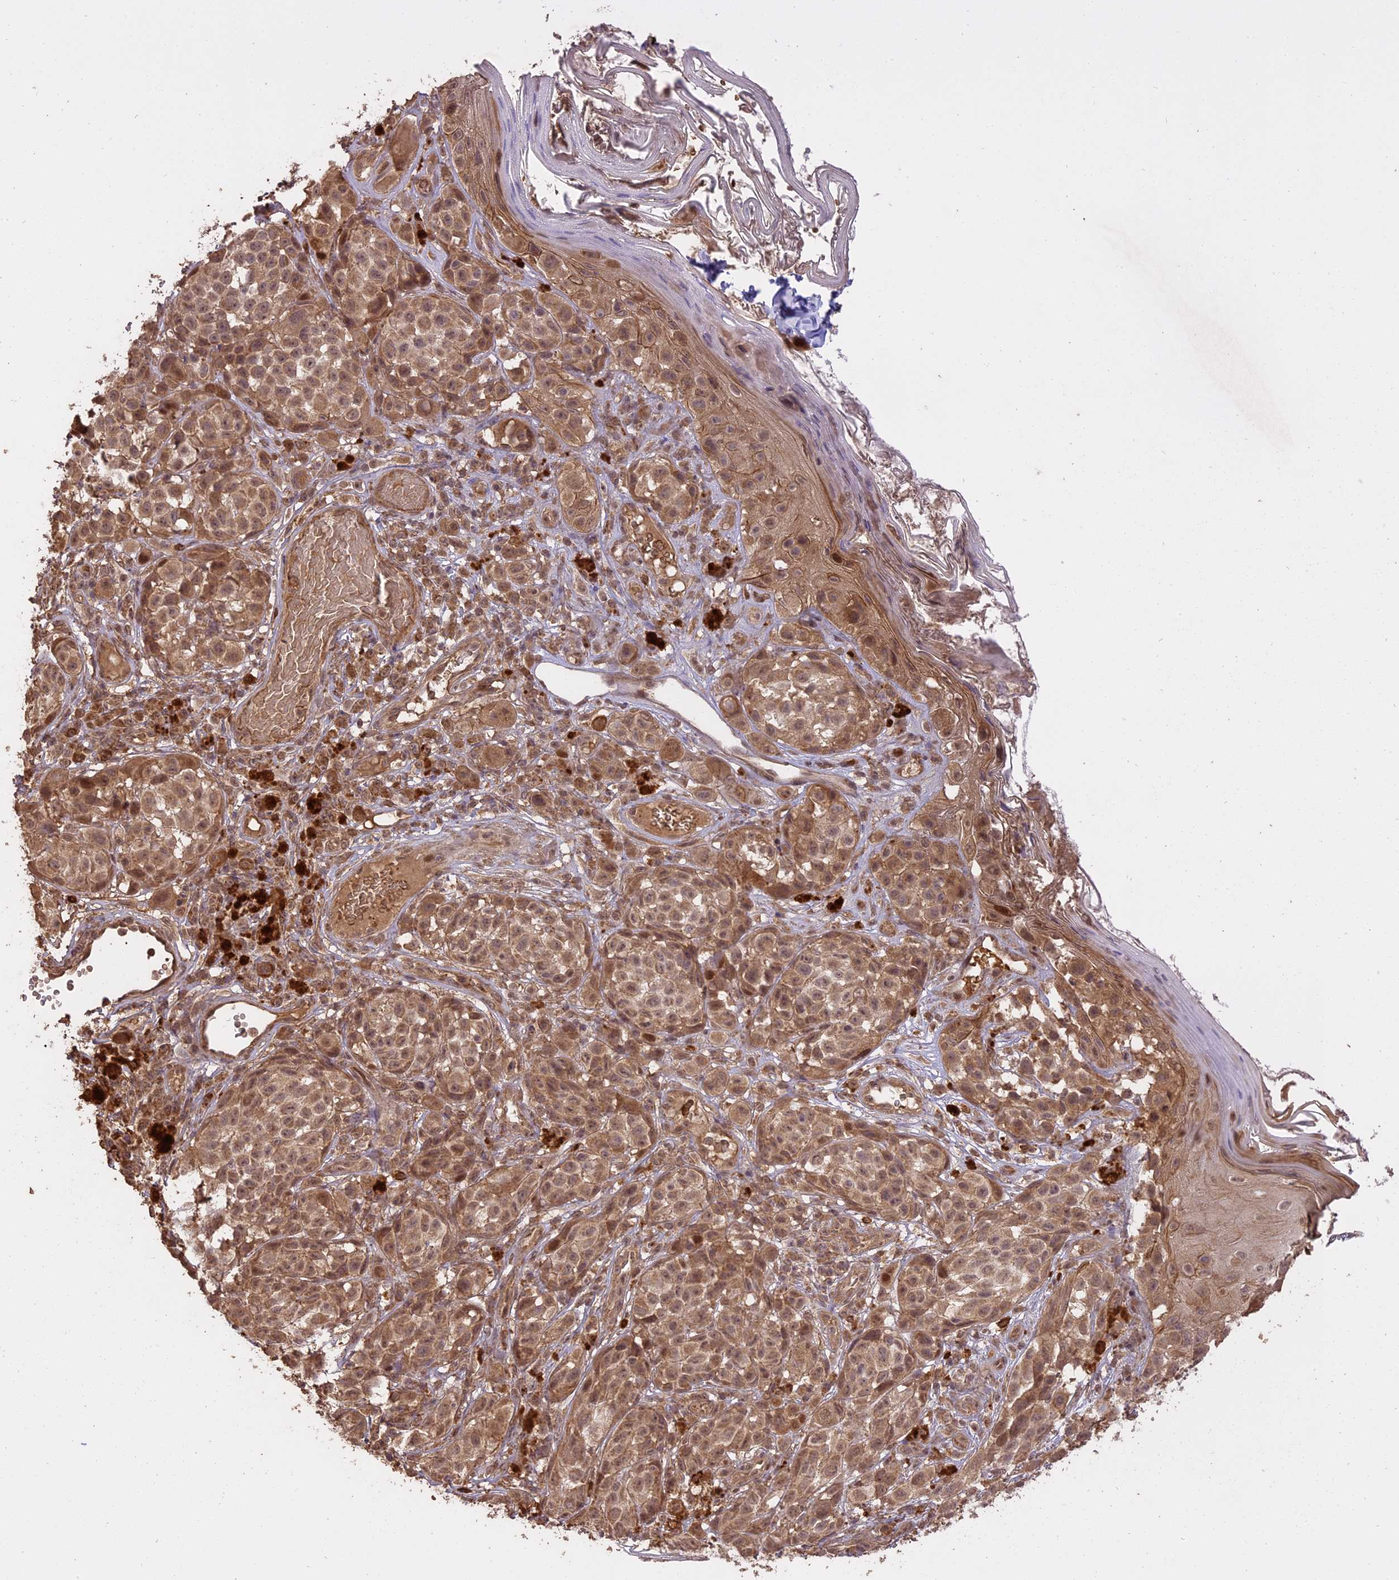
{"staining": {"intensity": "moderate", "quantity": ">75%", "location": "cytoplasmic/membranous"}, "tissue": "melanoma", "cell_type": "Tumor cells", "image_type": "cancer", "snomed": [{"axis": "morphology", "description": "Malignant melanoma, NOS"}, {"axis": "topography", "description": "Skin"}], "caption": "Melanoma tissue shows moderate cytoplasmic/membranous staining in about >75% of tumor cells, visualized by immunohistochemistry.", "gene": "TIGD7", "patient": {"sex": "male", "age": 38}}